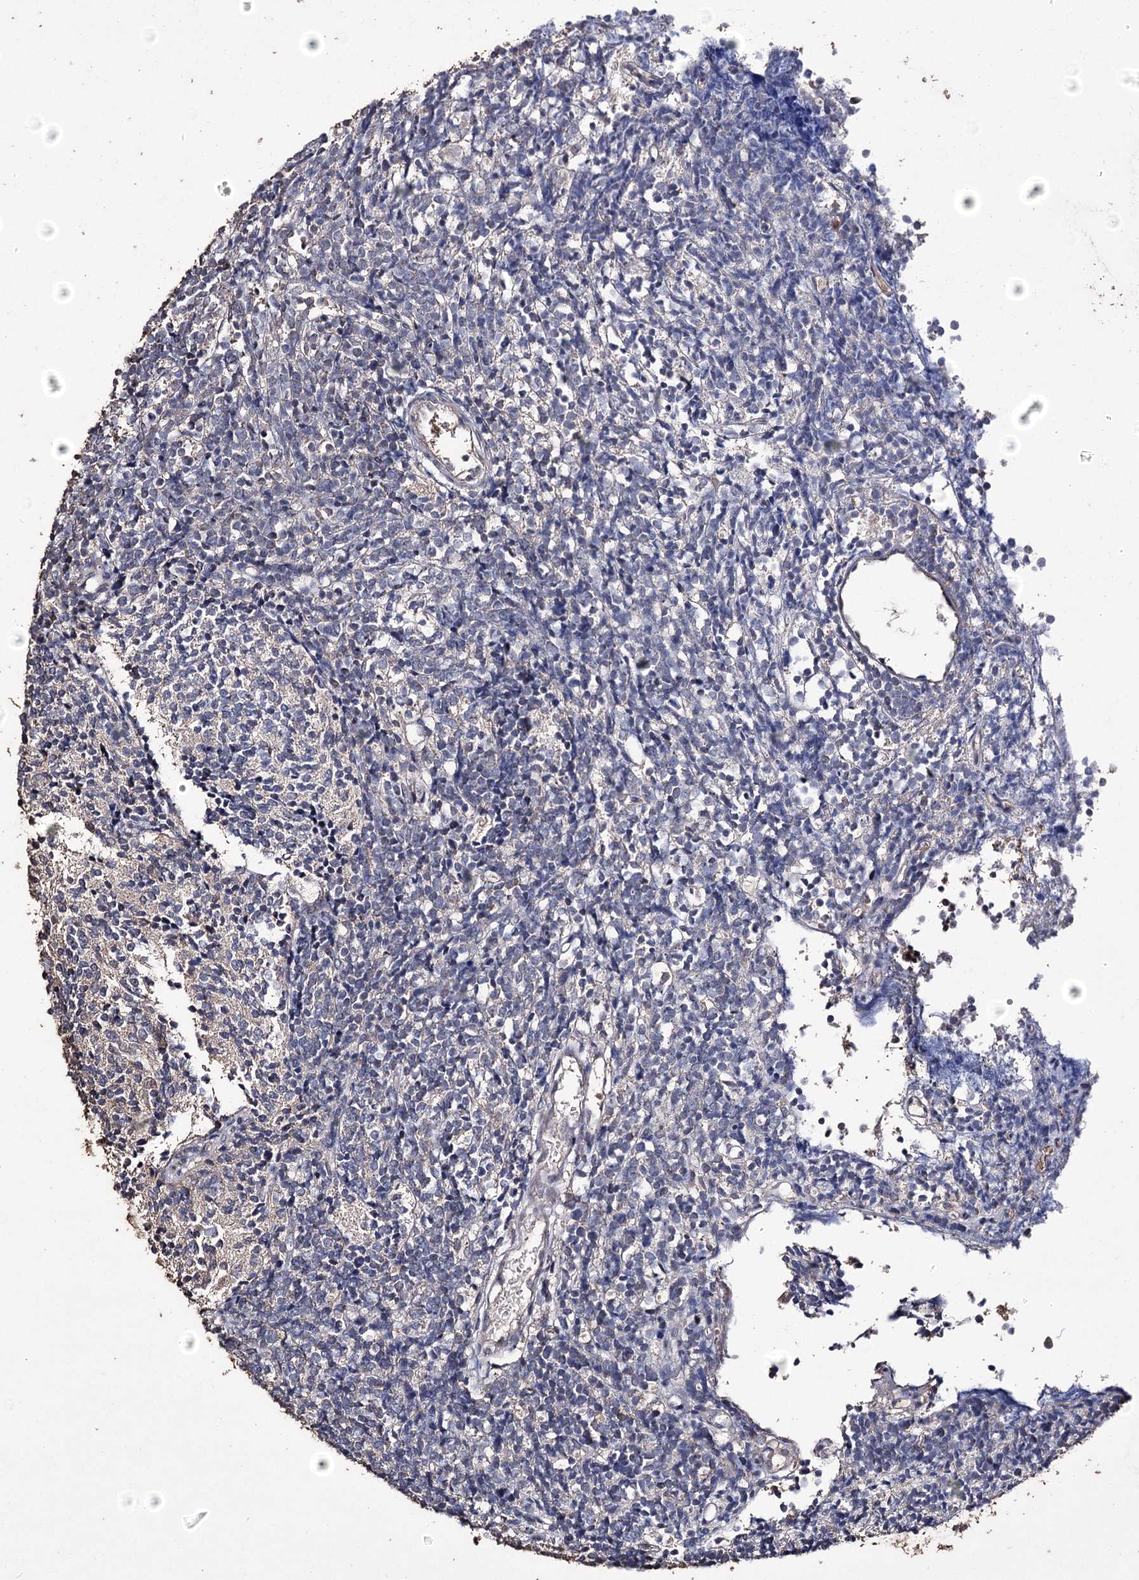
{"staining": {"intensity": "negative", "quantity": "none", "location": "none"}, "tissue": "glioma", "cell_type": "Tumor cells", "image_type": "cancer", "snomed": [{"axis": "morphology", "description": "Glioma, malignant, Low grade"}, {"axis": "topography", "description": "Brain"}], "caption": "Tumor cells are negative for protein expression in human malignant glioma (low-grade).", "gene": "ZNF662", "patient": {"sex": "female", "age": 1}}